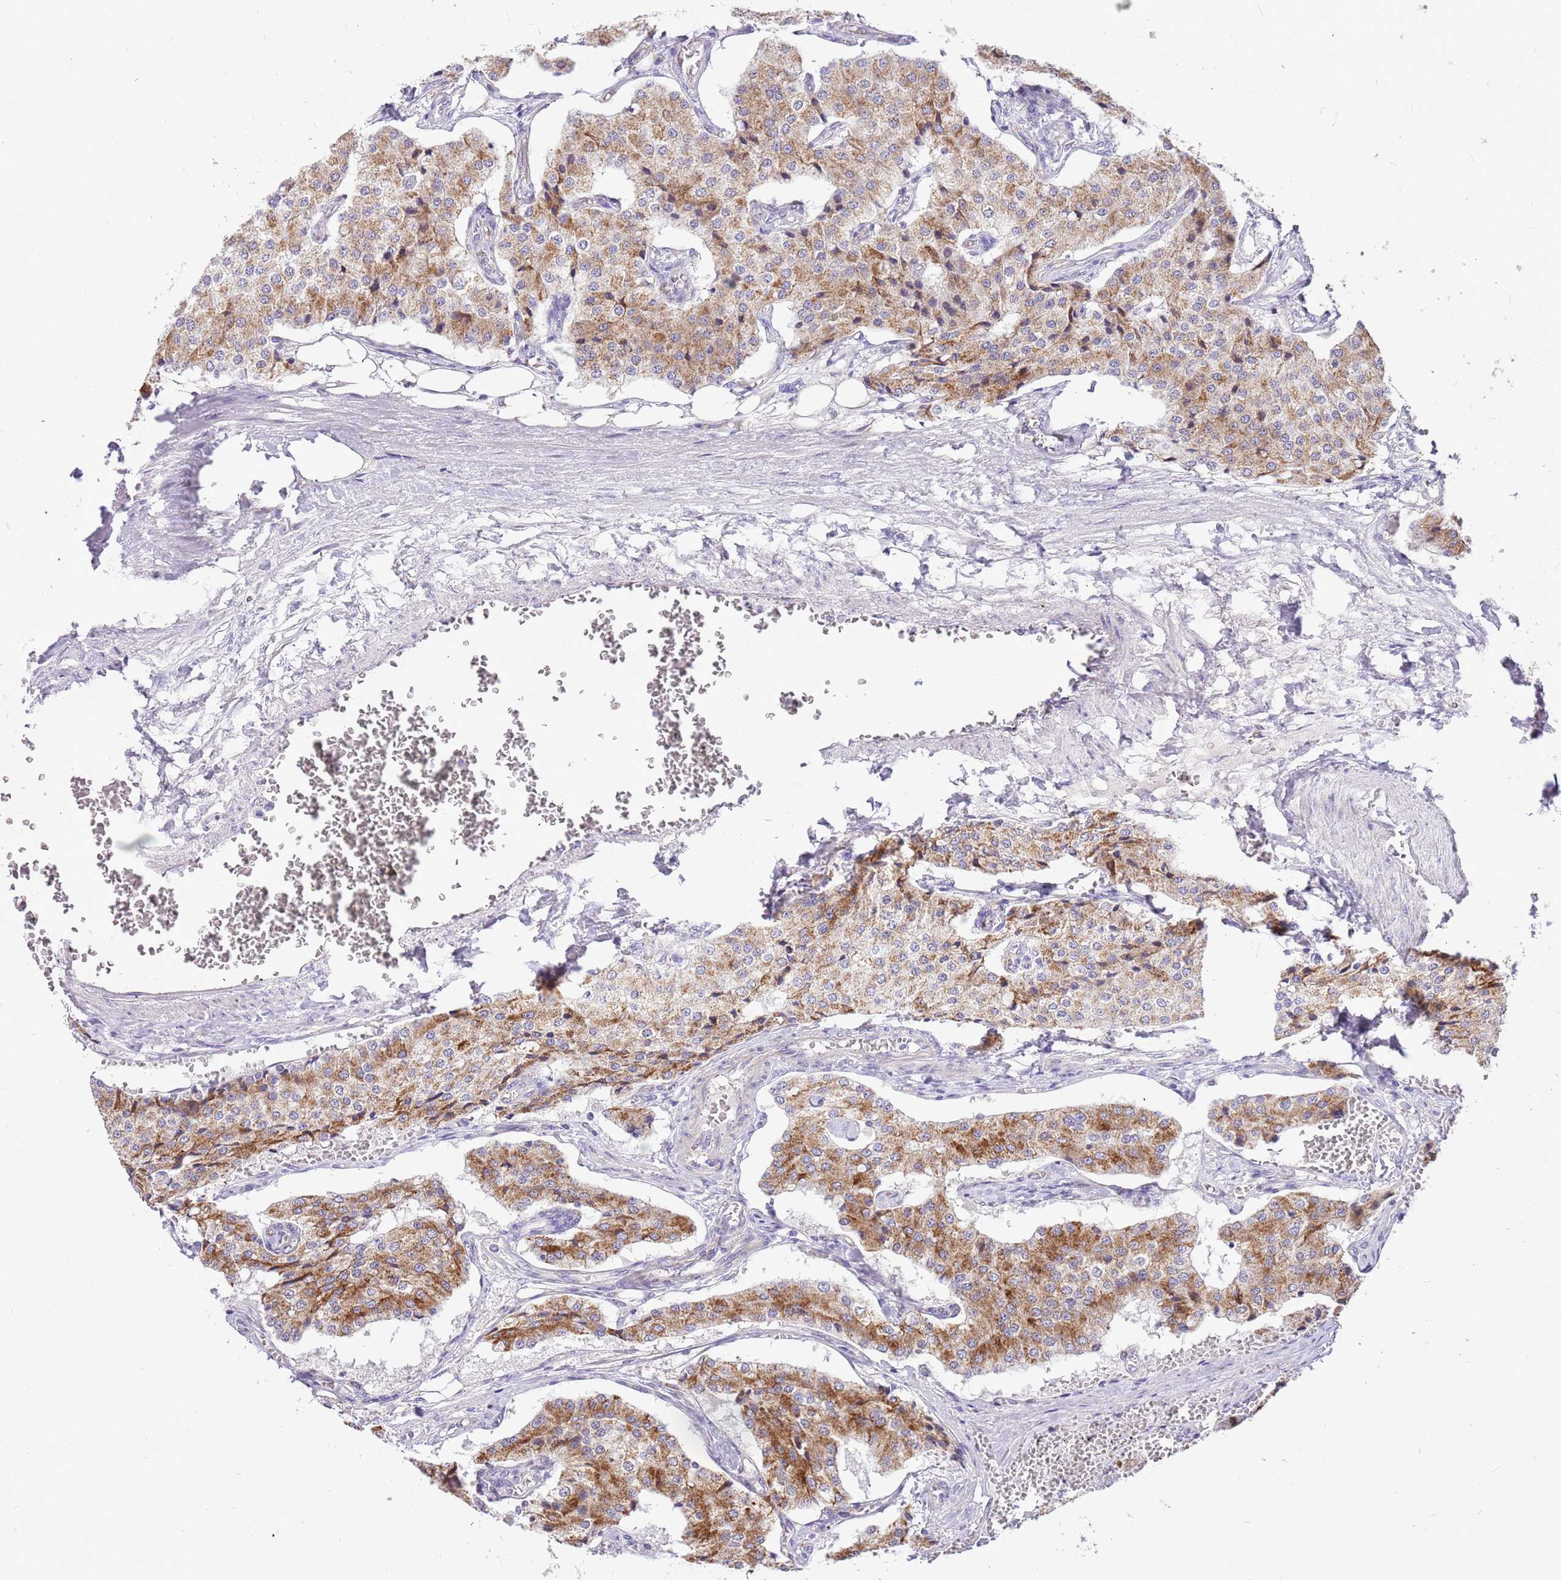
{"staining": {"intensity": "moderate", "quantity": ">75%", "location": "cytoplasmic/membranous"}, "tissue": "carcinoid", "cell_type": "Tumor cells", "image_type": "cancer", "snomed": [{"axis": "morphology", "description": "Carcinoid, malignant, NOS"}, {"axis": "topography", "description": "Colon"}], "caption": "The immunohistochemical stain shows moderate cytoplasmic/membranous positivity in tumor cells of carcinoid tissue.", "gene": "COX17", "patient": {"sex": "female", "age": 52}}